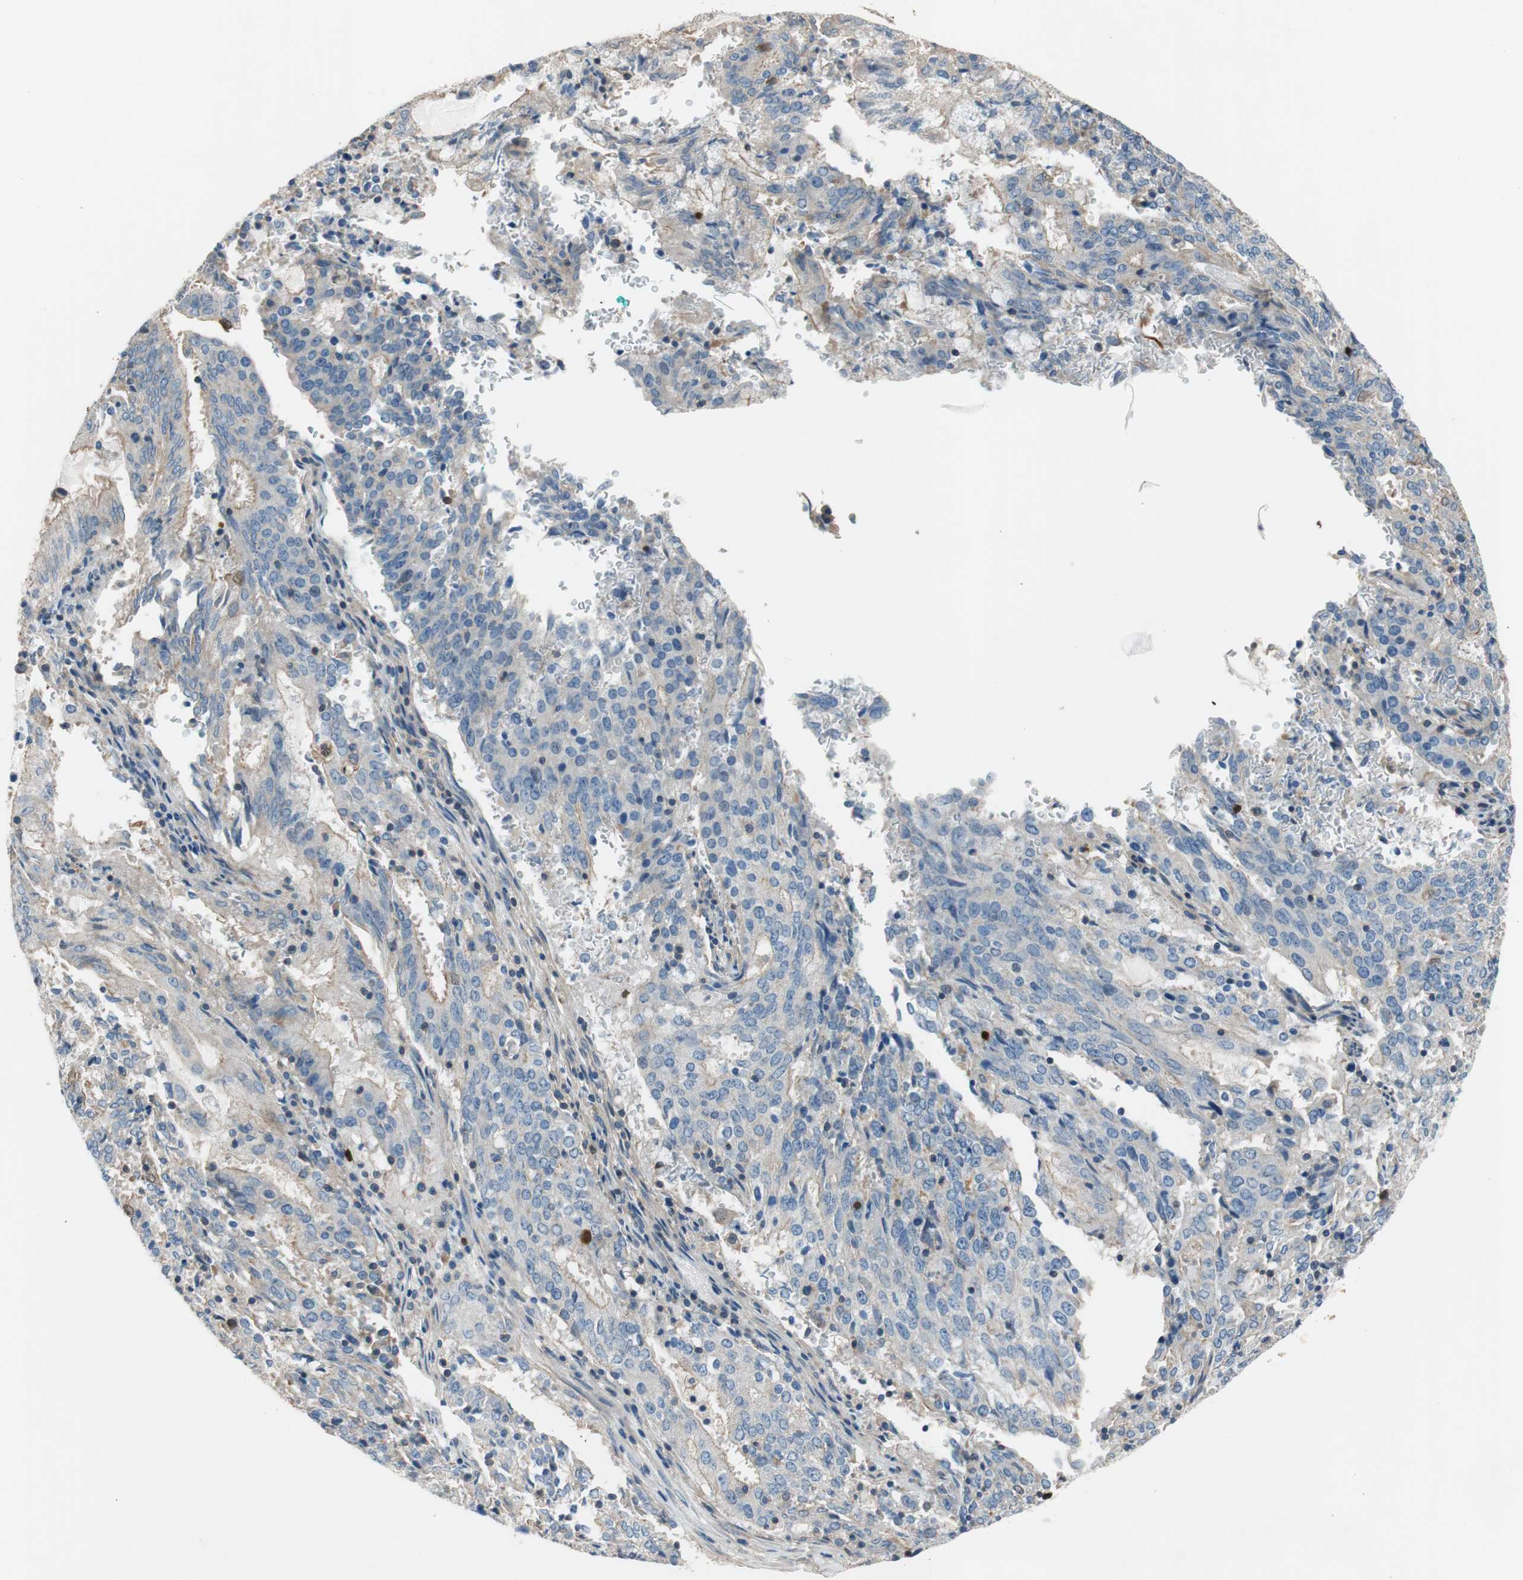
{"staining": {"intensity": "moderate", "quantity": "<25%", "location": "cytoplasmic/membranous"}, "tissue": "cervical cancer", "cell_type": "Tumor cells", "image_type": "cancer", "snomed": [{"axis": "morphology", "description": "Adenocarcinoma, NOS"}, {"axis": "topography", "description": "Cervix"}], "caption": "Immunohistochemistry of human cervical adenocarcinoma demonstrates low levels of moderate cytoplasmic/membranous positivity in approximately <25% of tumor cells.", "gene": "CALML3", "patient": {"sex": "female", "age": 44}}